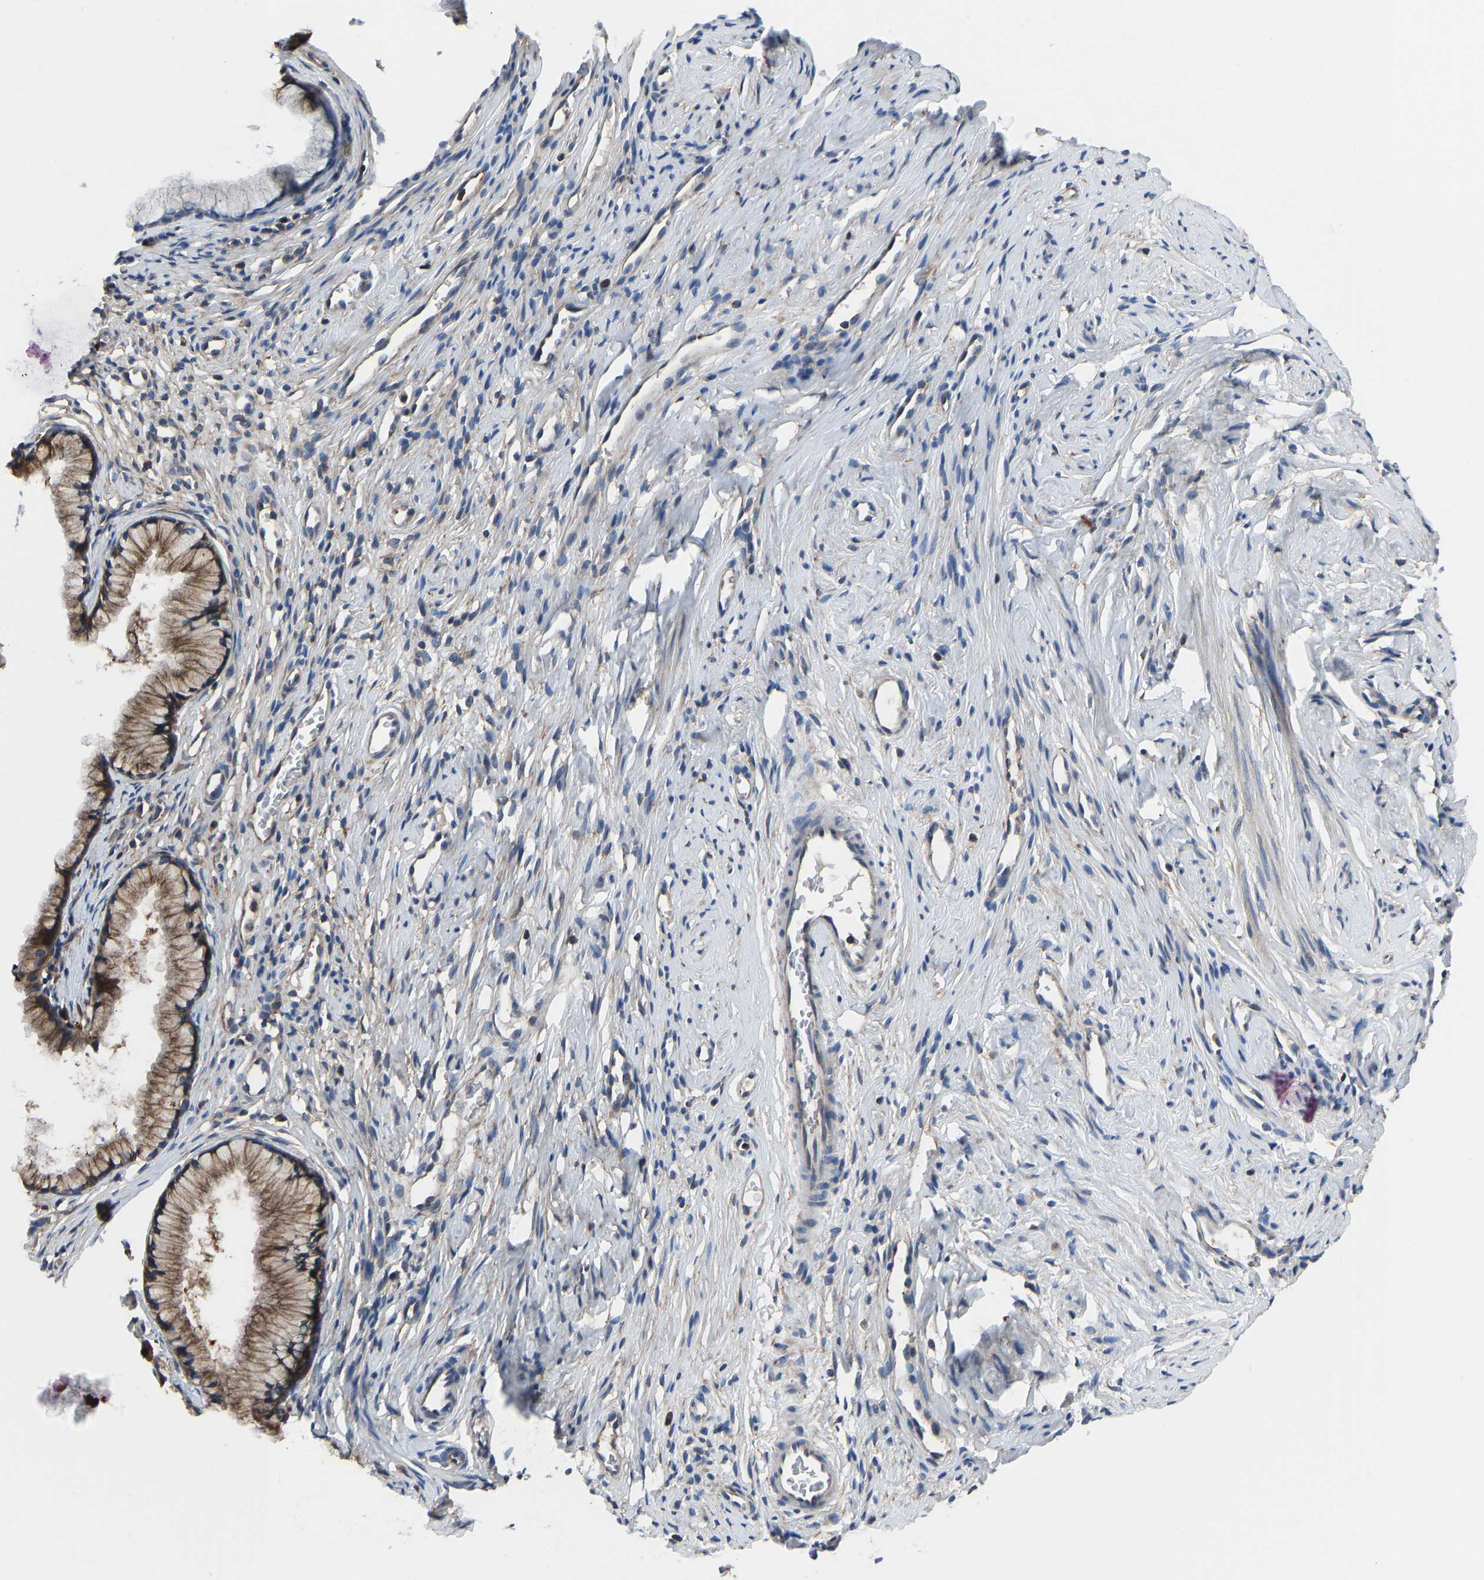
{"staining": {"intensity": "moderate", "quantity": ">75%", "location": "cytoplasmic/membranous"}, "tissue": "cervix", "cell_type": "Glandular cells", "image_type": "normal", "snomed": [{"axis": "morphology", "description": "Normal tissue, NOS"}, {"axis": "topography", "description": "Cervix"}], "caption": "Human cervix stained with a protein marker demonstrates moderate staining in glandular cells.", "gene": "PRKAR1A", "patient": {"sex": "female", "age": 77}}